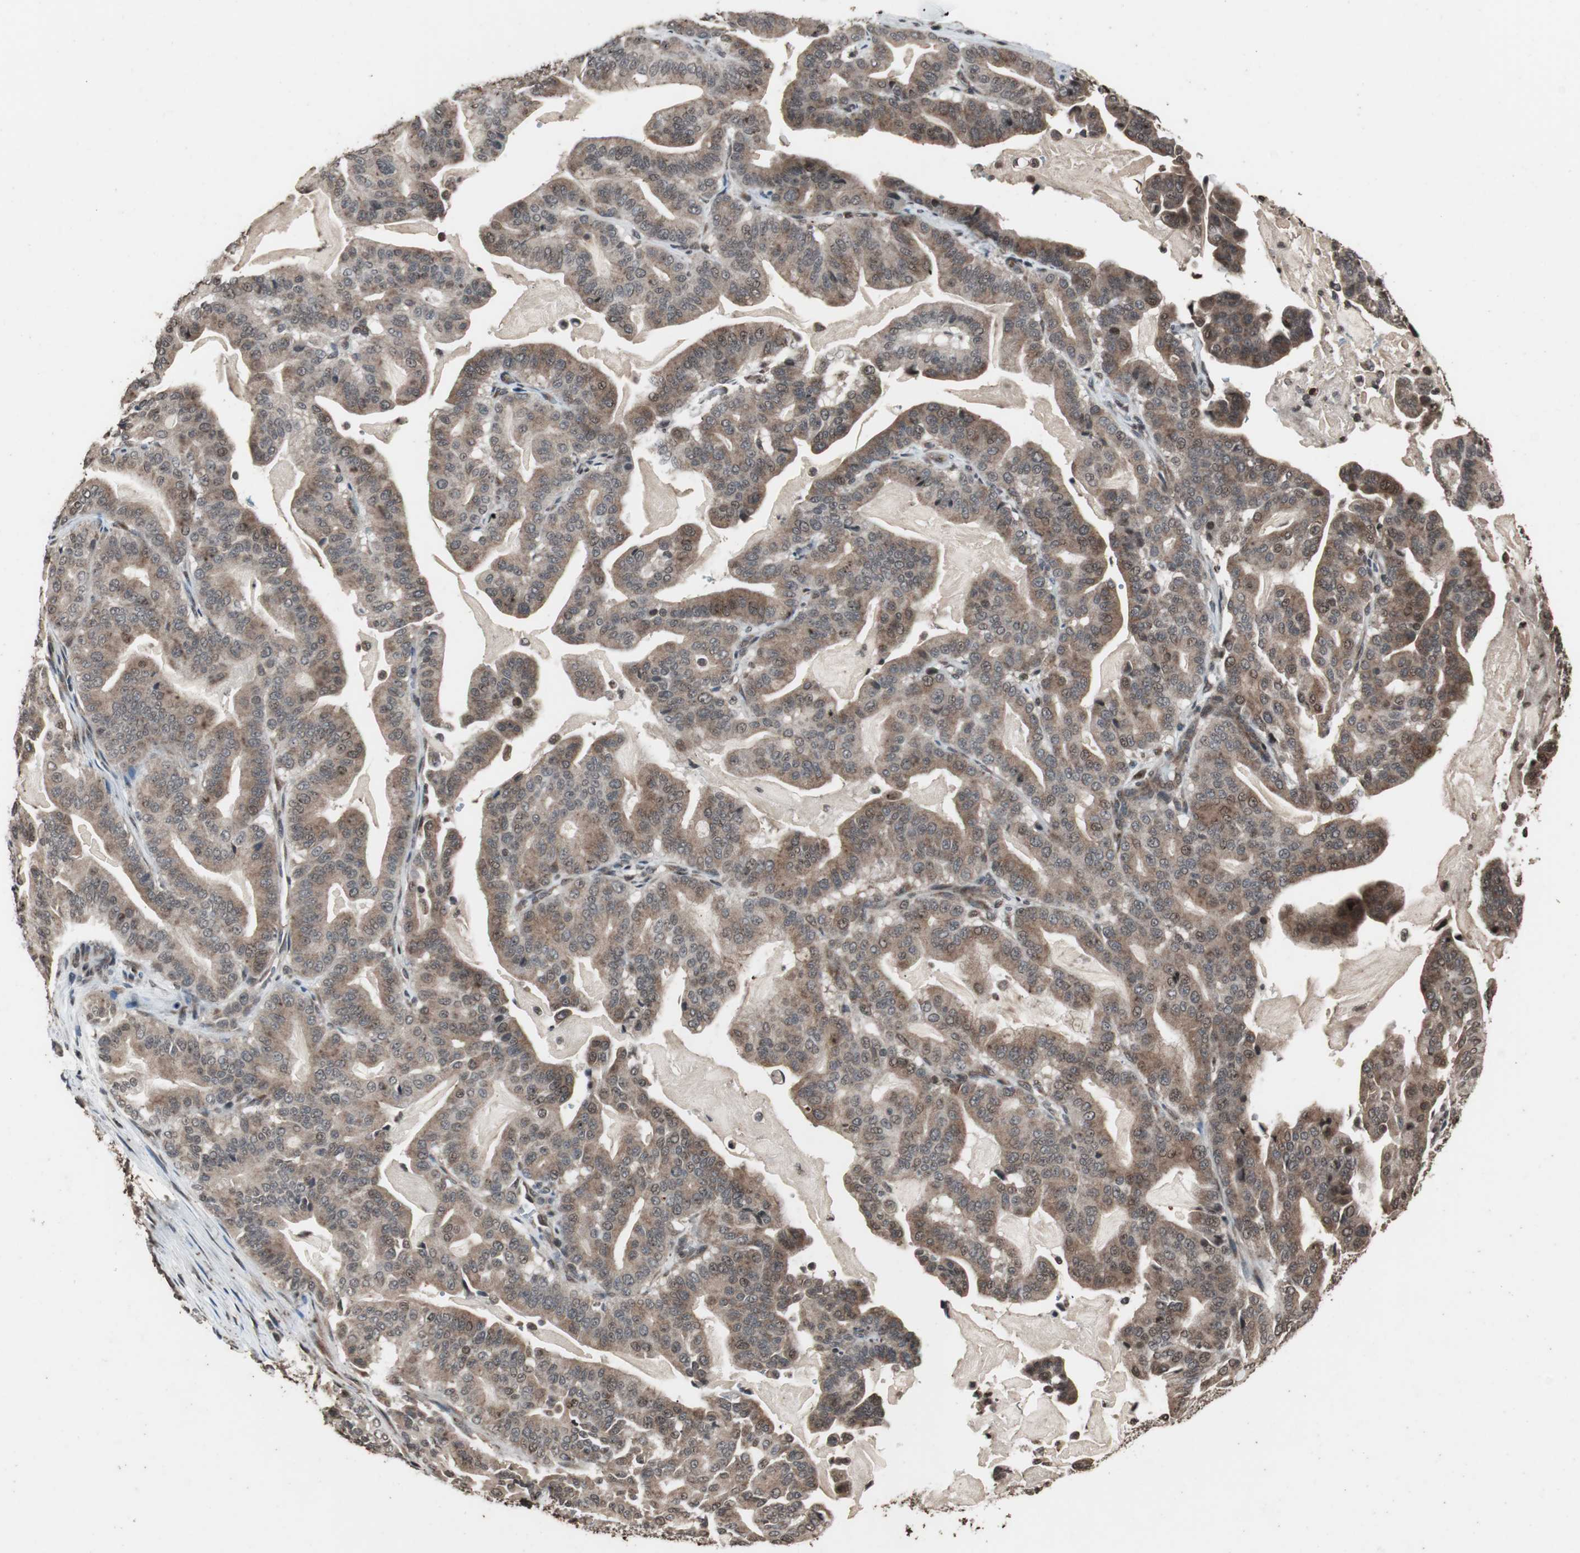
{"staining": {"intensity": "weak", "quantity": "25%-75%", "location": "cytoplasmic/membranous,nuclear"}, "tissue": "pancreatic cancer", "cell_type": "Tumor cells", "image_type": "cancer", "snomed": [{"axis": "morphology", "description": "Adenocarcinoma, NOS"}, {"axis": "topography", "description": "Pancreas"}], "caption": "This is an image of IHC staining of pancreatic cancer (adenocarcinoma), which shows weak staining in the cytoplasmic/membranous and nuclear of tumor cells.", "gene": "ZFC3H1", "patient": {"sex": "male", "age": 63}}